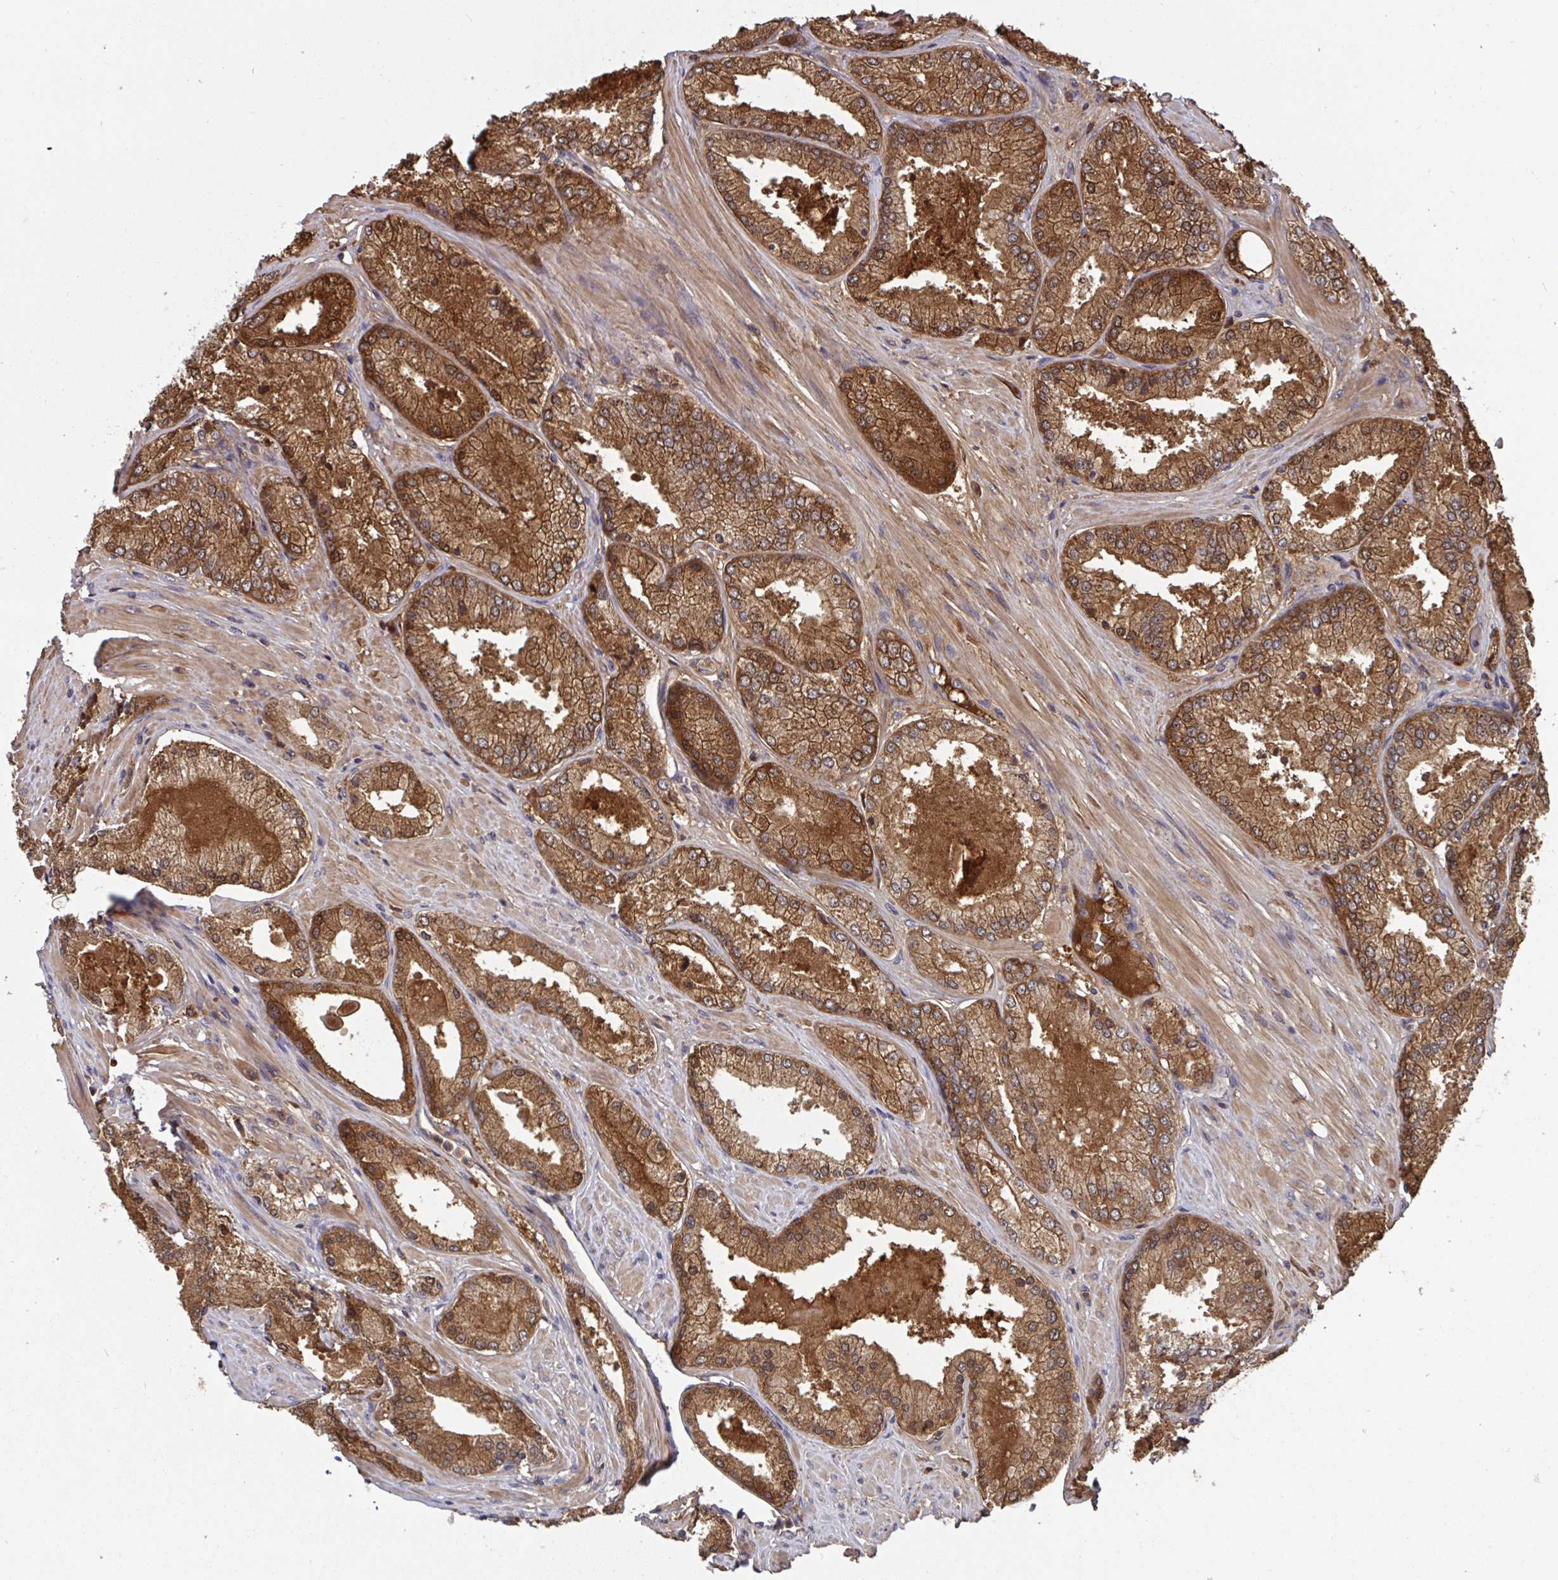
{"staining": {"intensity": "strong", "quantity": ">75%", "location": "cytoplasmic/membranous"}, "tissue": "prostate cancer", "cell_type": "Tumor cells", "image_type": "cancer", "snomed": [{"axis": "morphology", "description": "Adenocarcinoma, Low grade"}, {"axis": "topography", "description": "Prostate"}], "caption": "Protein expression analysis of human prostate cancer reveals strong cytoplasmic/membranous expression in approximately >75% of tumor cells.", "gene": "TIGAR", "patient": {"sex": "male", "age": 68}}